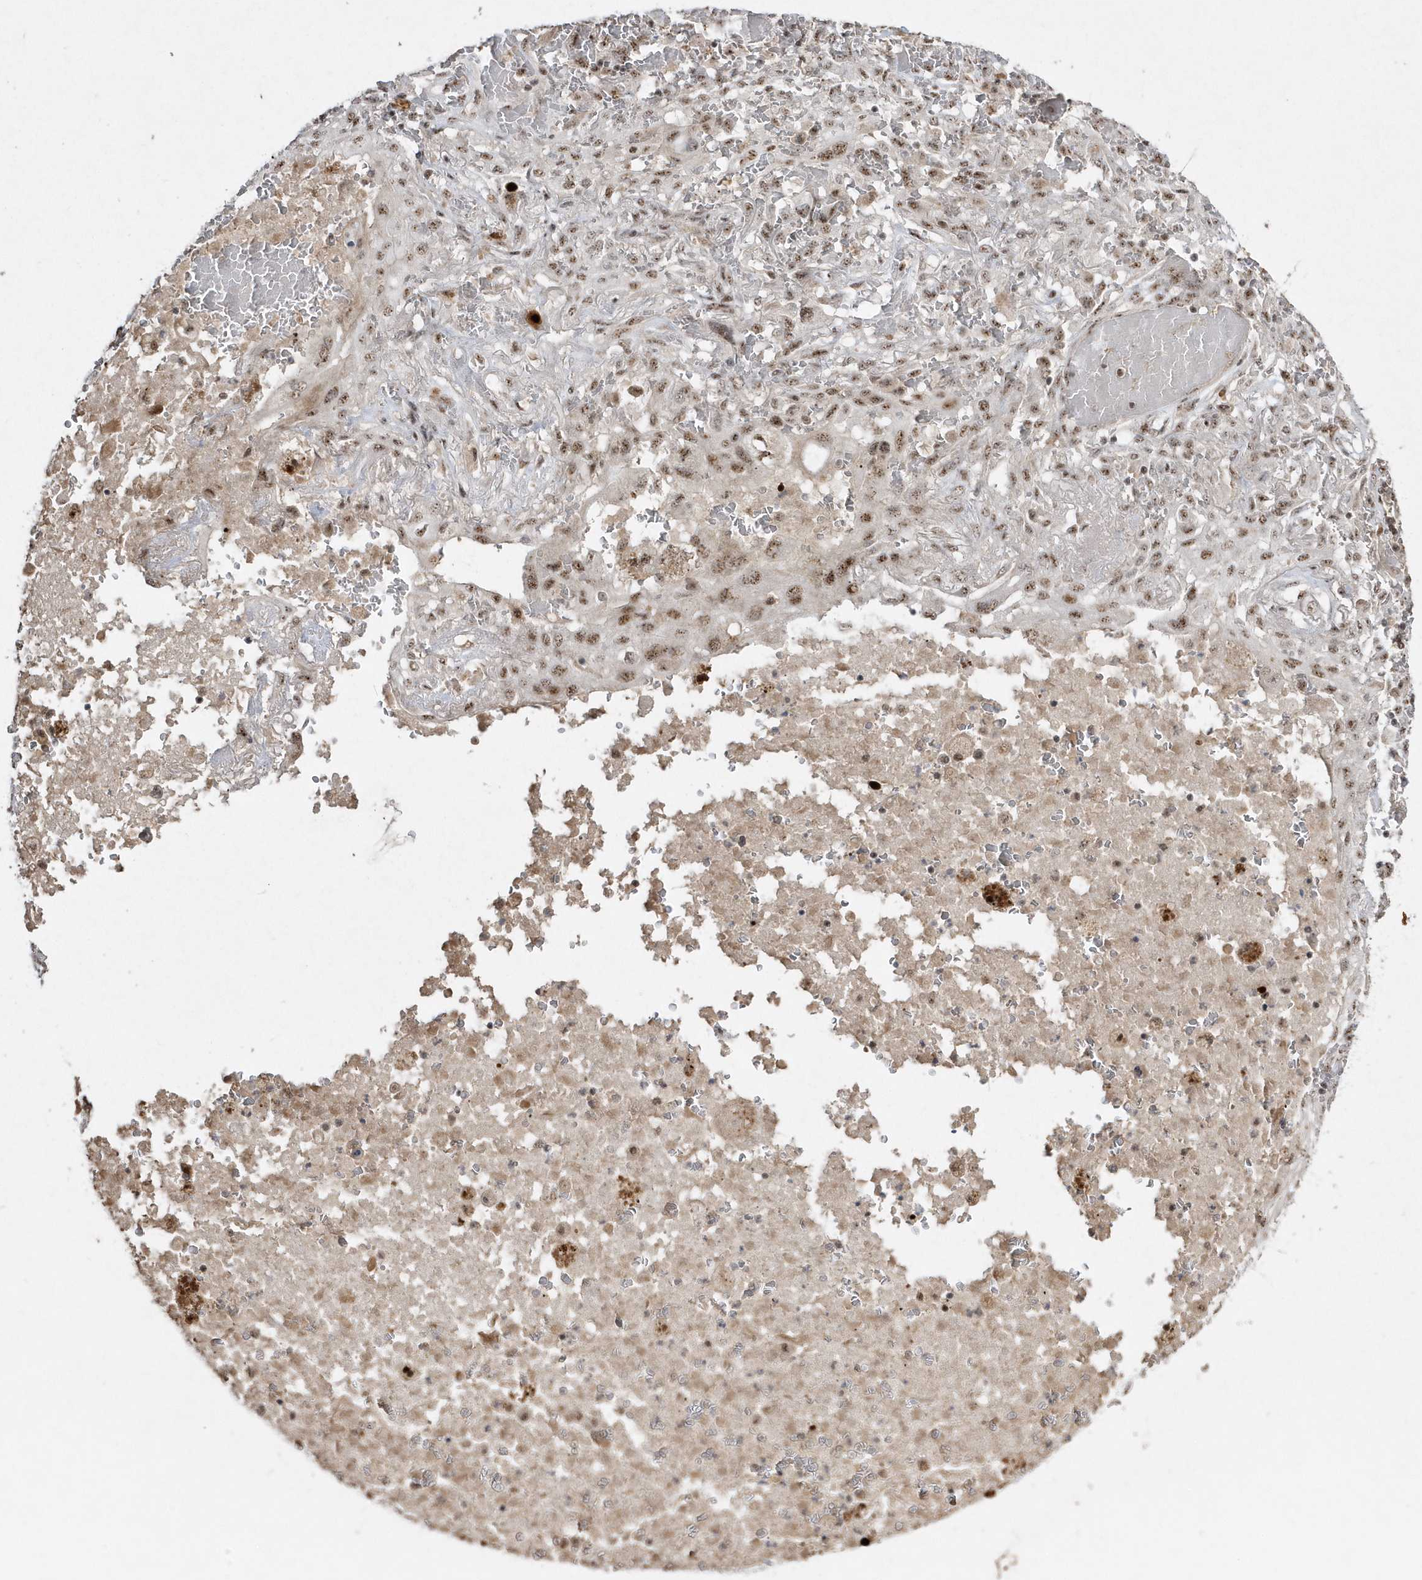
{"staining": {"intensity": "moderate", "quantity": ">75%", "location": "nuclear"}, "tissue": "lung cancer", "cell_type": "Tumor cells", "image_type": "cancer", "snomed": [{"axis": "morphology", "description": "Squamous cell carcinoma, NOS"}, {"axis": "topography", "description": "Lung"}], "caption": "Brown immunohistochemical staining in human squamous cell carcinoma (lung) demonstrates moderate nuclear expression in about >75% of tumor cells.", "gene": "POLR3B", "patient": {"sex": "female", "age": 47}}